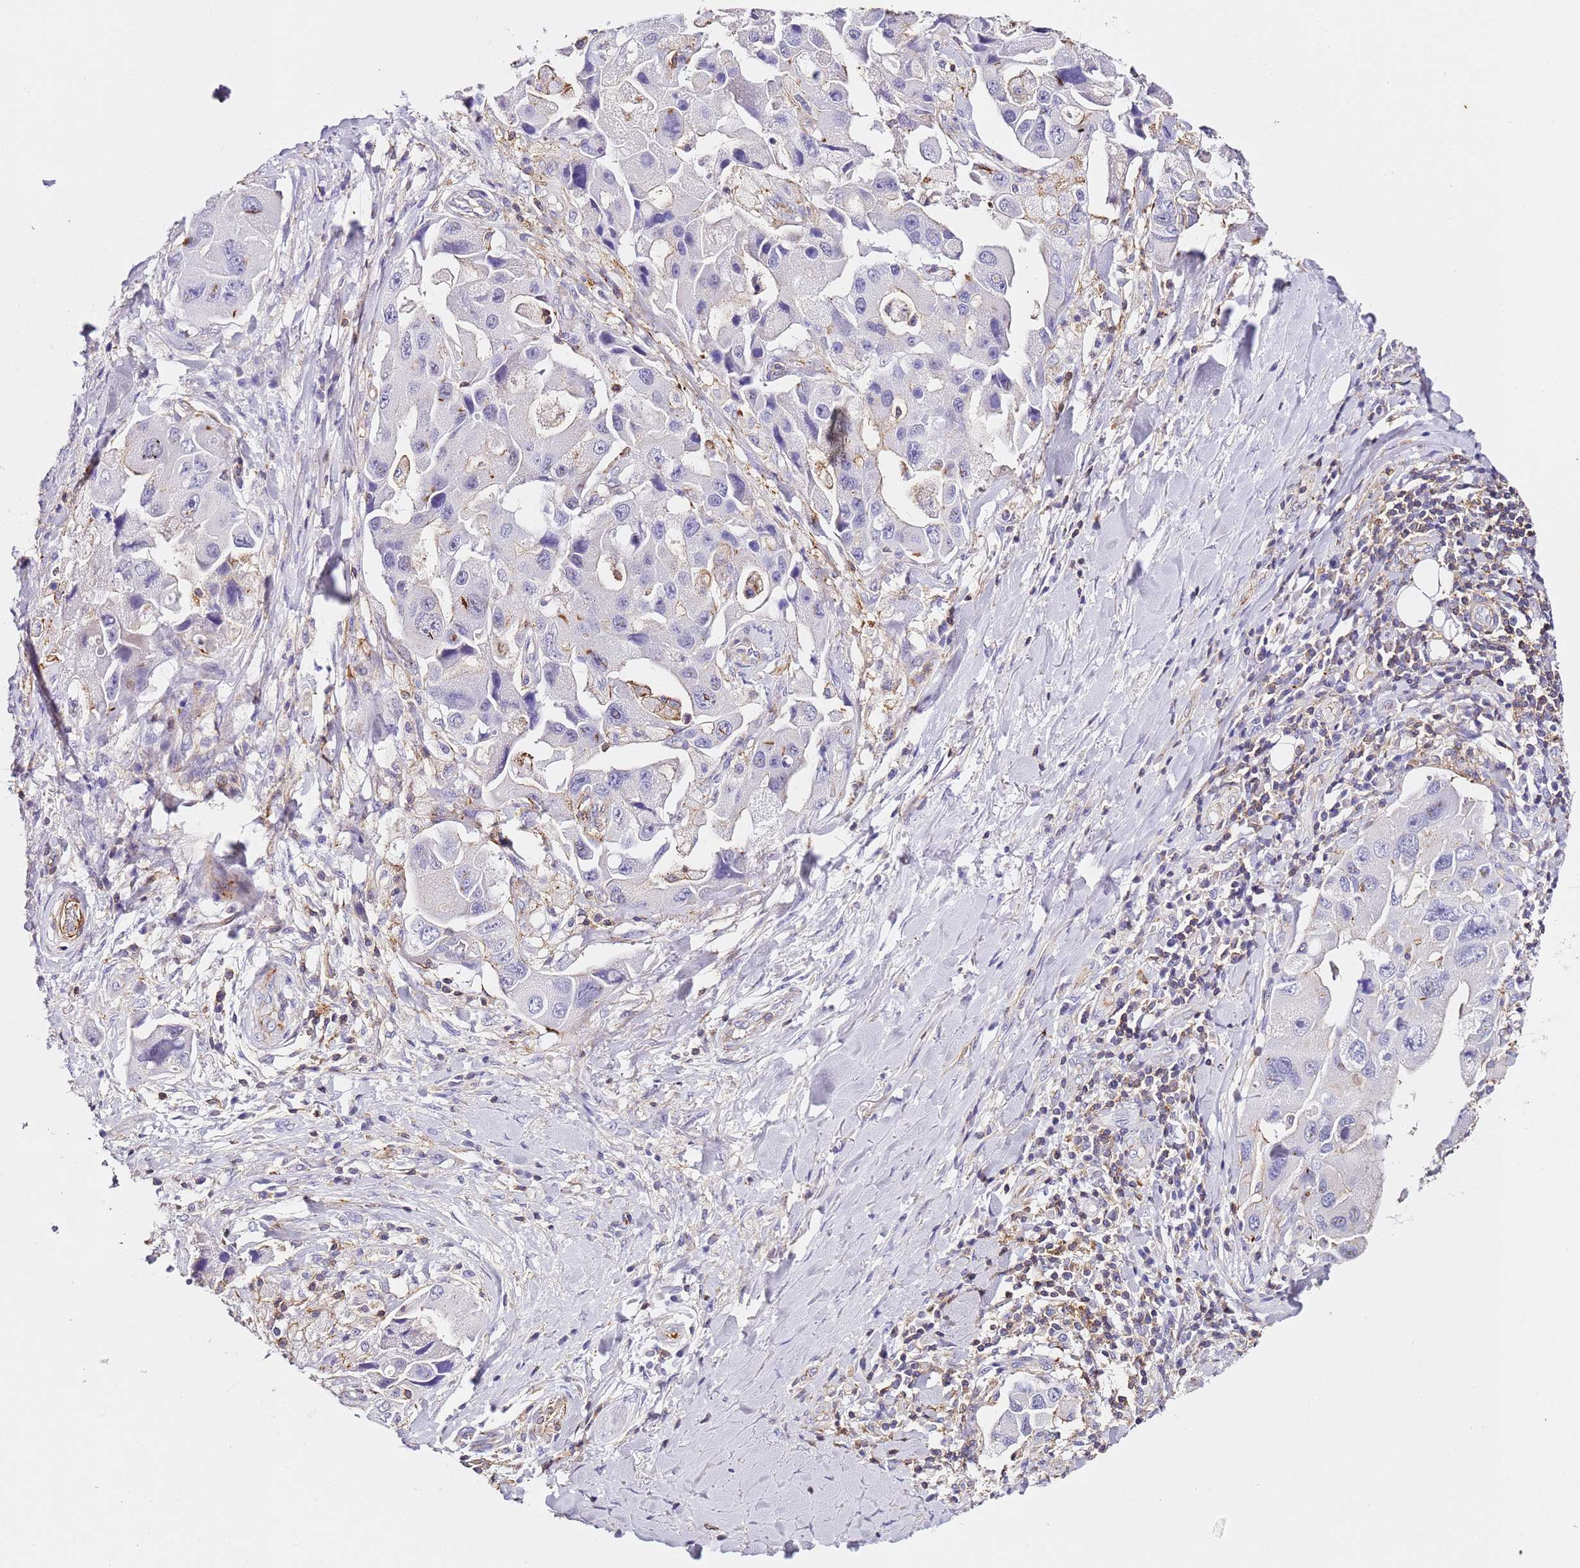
{"staining": {"intensity": "negative", "quantity": "none", "location": "none"}, "tissue": "lung cancer", "cell_type": "Tumor cells", "image_type": "cancer", "snomed": [{"axis": "morphology", "description": "Adenocarcinoma, NOS"}, {"axis": "topography", "description": "Lung"}], "caption": "Histopathology image shows no protein staining in tumor cells of lung adenocarcinoma tissue.", "gene": "ZNF671", "patient": {"sex": "female", "age": 54}}